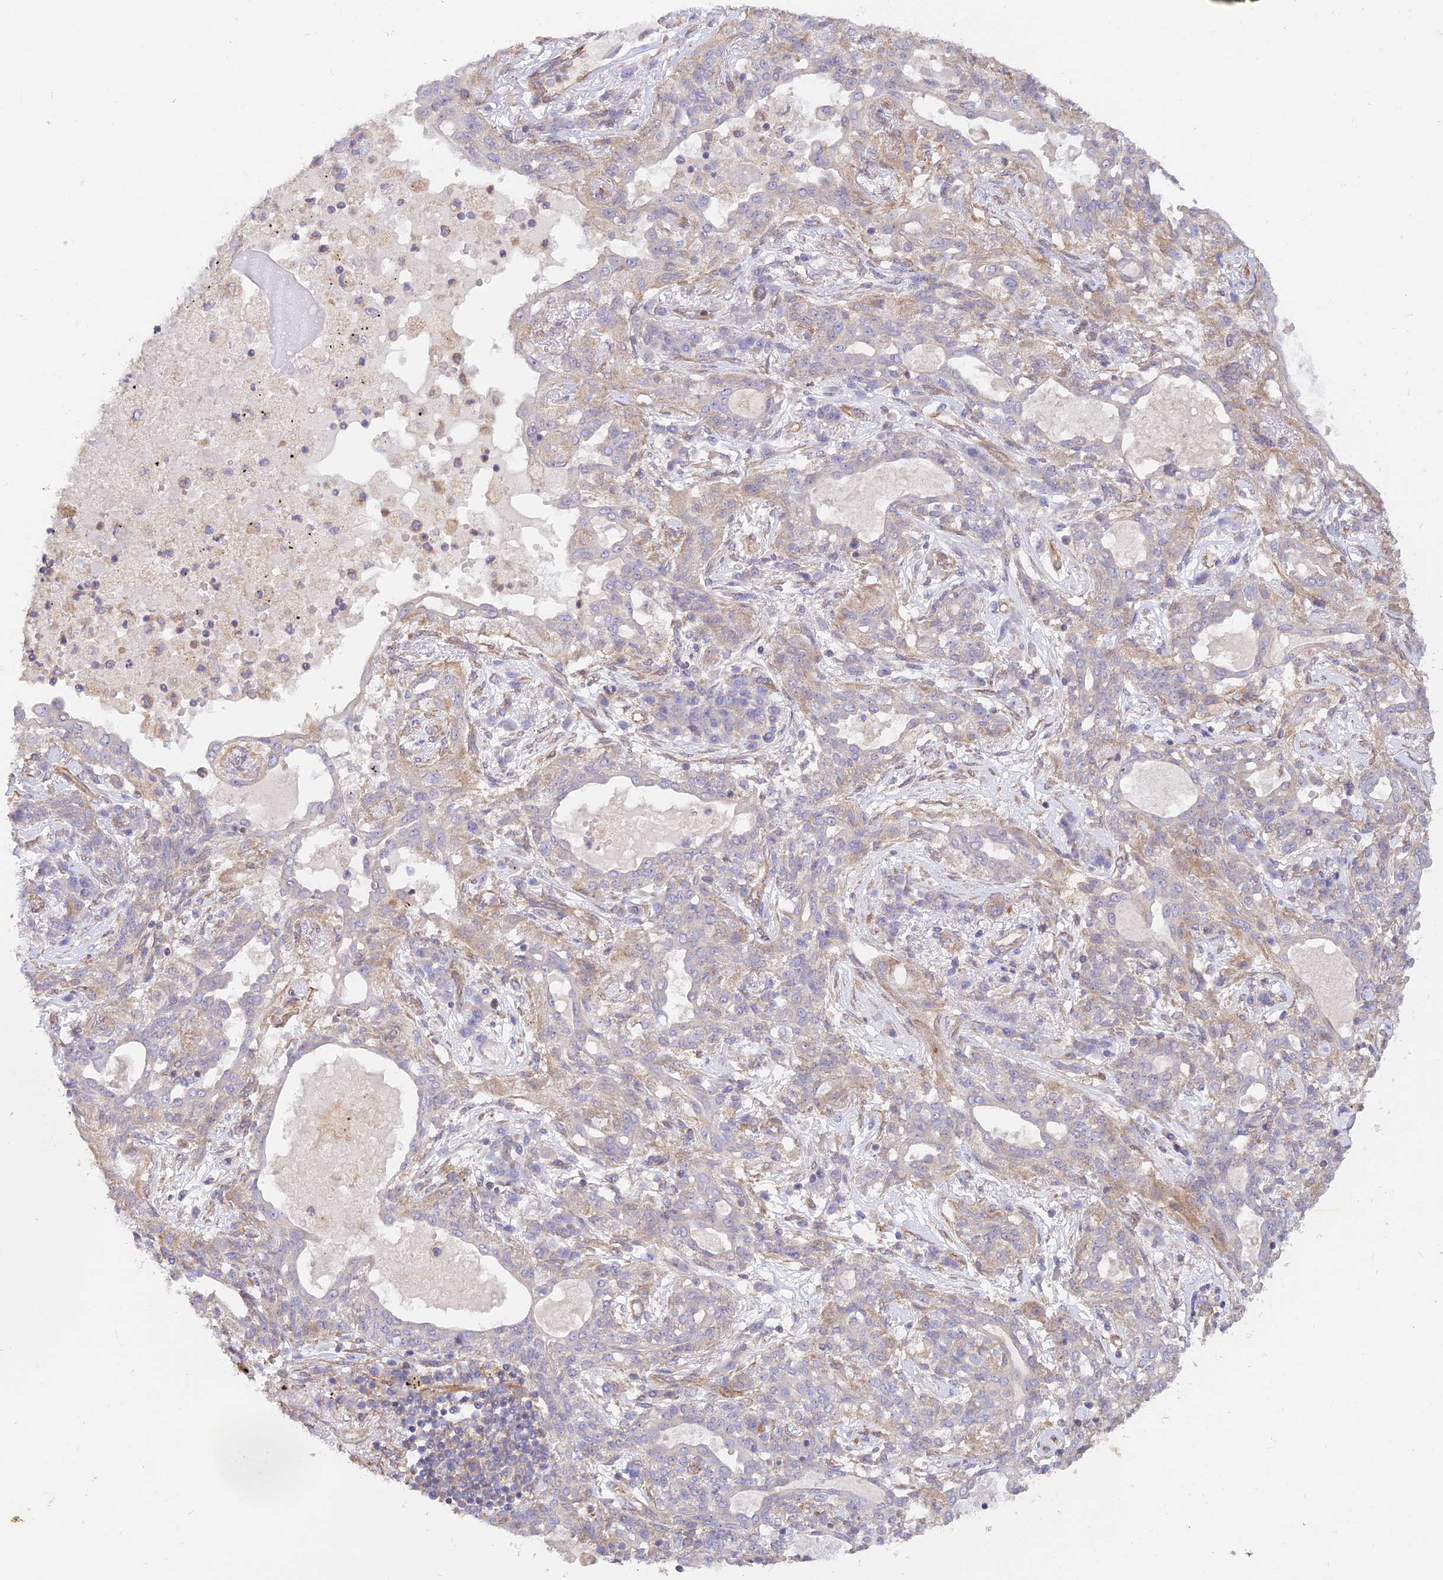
{"staining": {"intensity": "negative", "quantity": "none", "location": "none"}, "tissue": "lung cancer", "cell_type": "Tumor cells", "image_type": "cancer", "snomed": [{"axis": "morphology", "description": "Squamous cell carcinoma, NOS"}, {"axis": "topography", "description": "Lung"}], "caption": "A high-resolution image shows immunohistochemistry (IHC) staining of lung cancer, which exhibits no significant staining in tumor cells.", "gene": "MYO9A", "patient": {"sex": "female", "age": 70}}